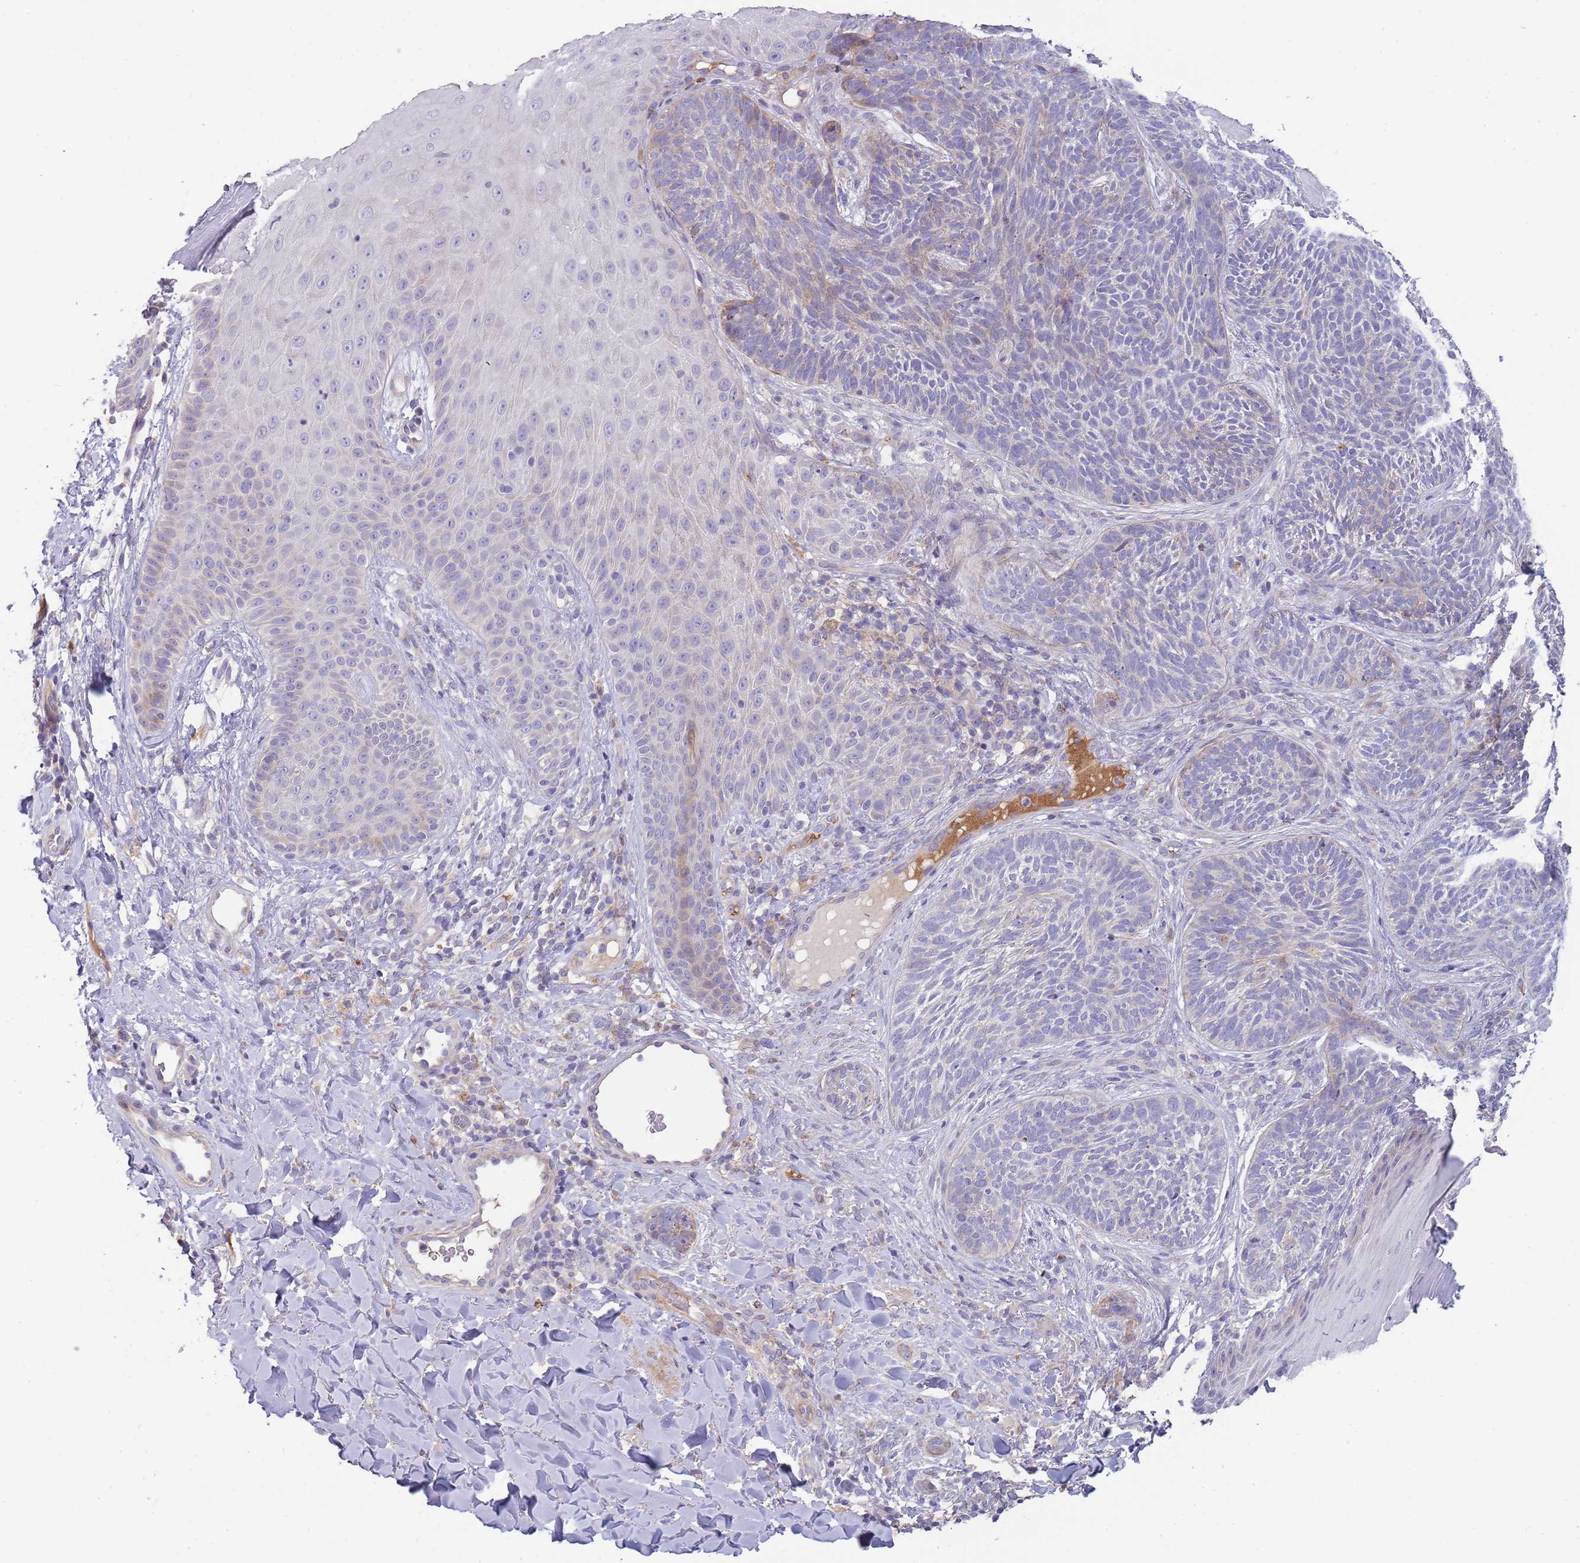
{"staining": {"intensity": "weak", "quantity": "<25%", "location": "cytoplasmic/membranous"}, "tissue": "skin", "cell_type": "Epidermal cells", "image_type": "normal", "snomed": [{"axis": "morphology", "description": "Normal tissue, NOS"}, {"axis": "morphology", "description": "Neoplasm, malignant, NOS"}, {"axis": "topography", "description": "Anal"}], "caption": "Epidermal cells are negative for brown protein staining in benign skin. (Stains: DAB immunohistochemistry (IHC) with hematoxylin counter stain, Microscopy: brightfield microscopy at high magnification).", "gene": "SUSD1", "patient": {"sex": "male", "age": 47}}